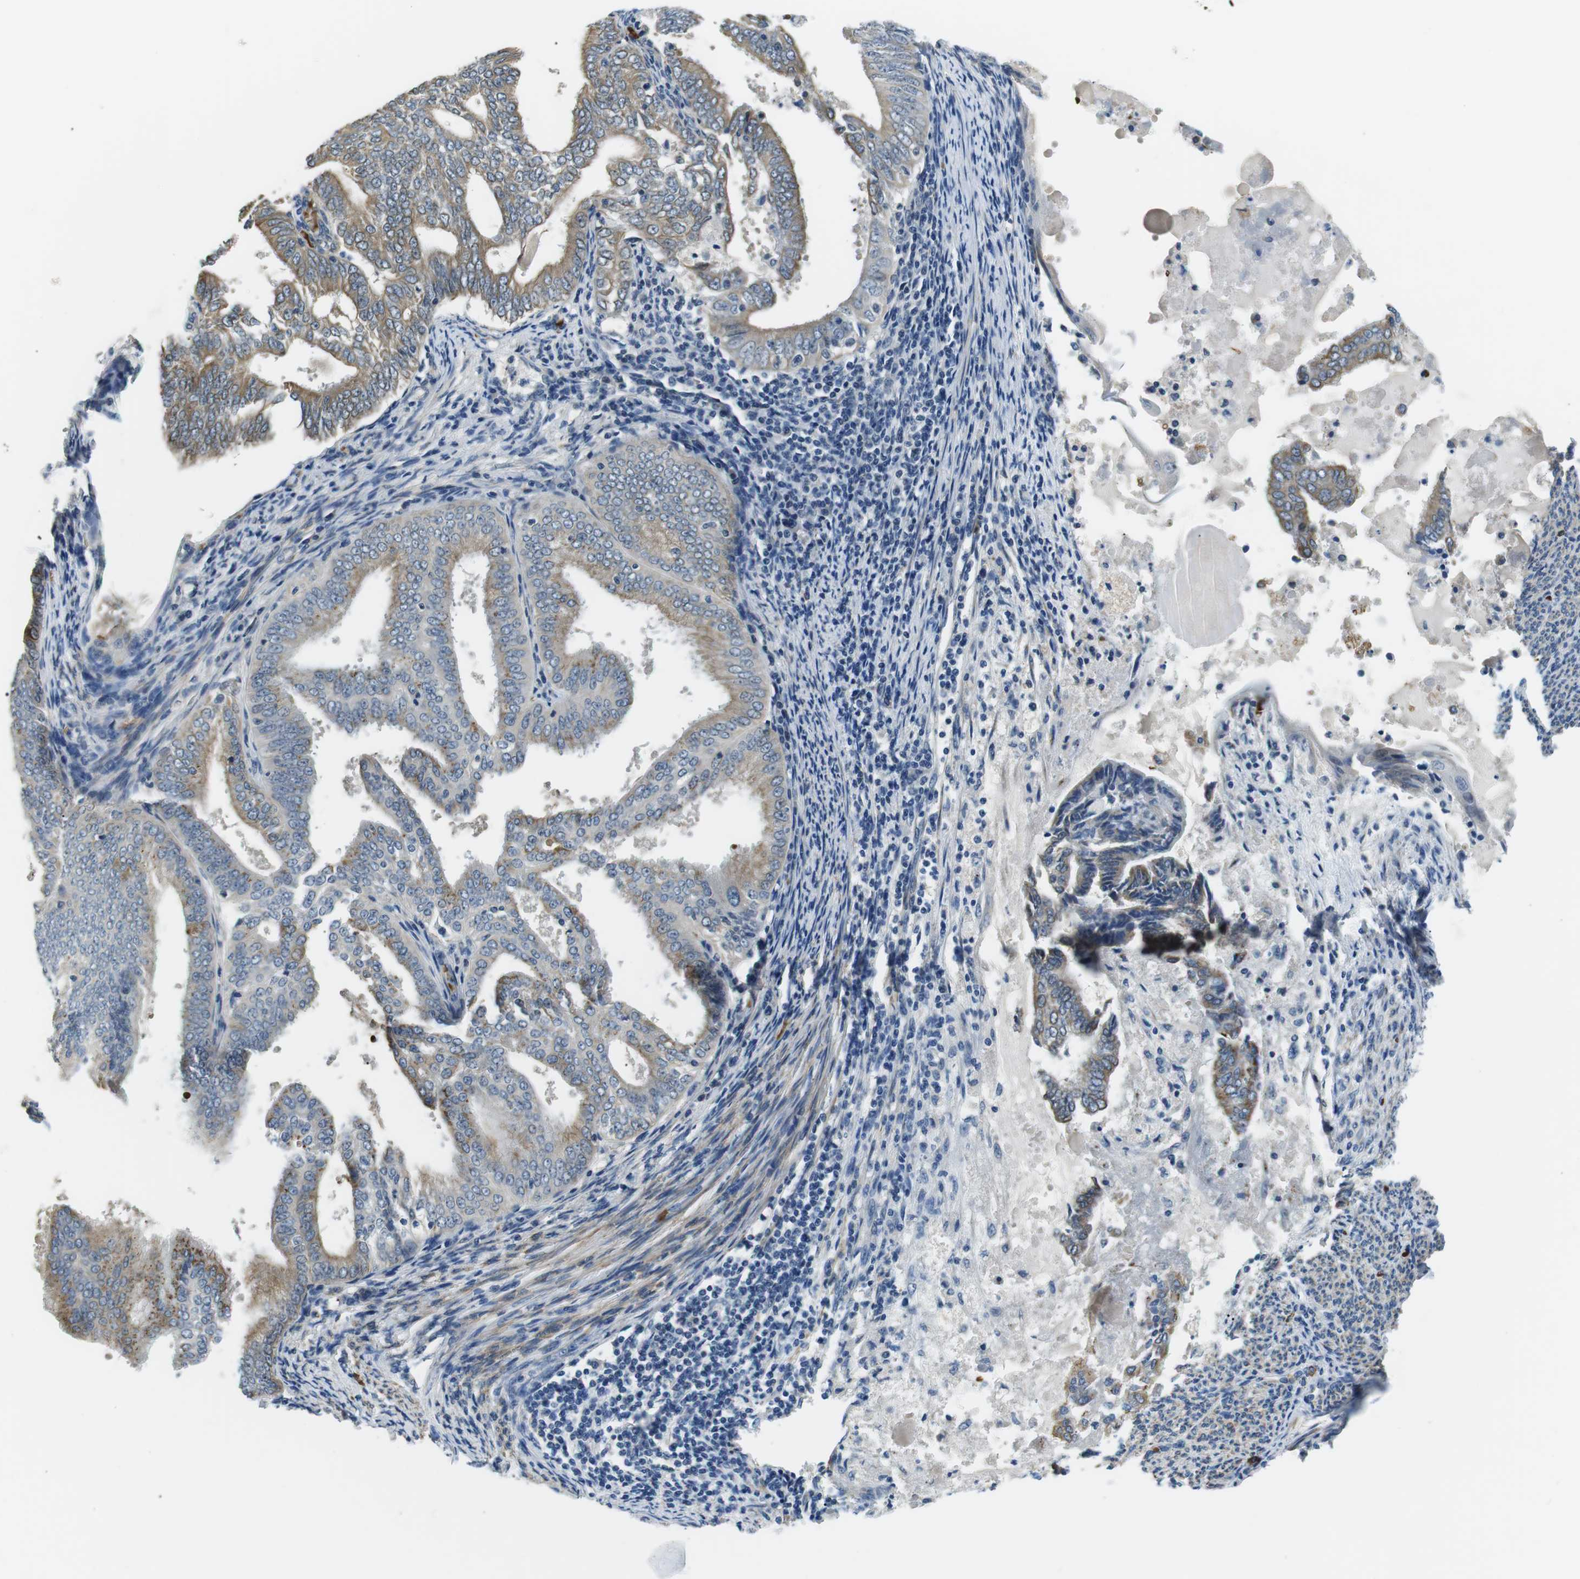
{"staining": {"intensity": "moderate", "quantity": ">75%", "location": "cytoplasmic/membranous"}, "tissue": "endometrial cancer", "cell_type": "Tumor cells", "image_type": "cancer", "snomed": [{"axis": "morphology", "description": "Adenocarcinoma, NOS"}, {"axis": "topography", "description": "Endometrium"}], "caption": "Immunohistochemistry (IHC) of human adenocarcinoma (endometrial) exhibits medium levels of moderate cytoplasmic/membranous staining in about >75% of tumor cells.", "gene": "WSCD1", "patient": {"sex": "female", "age": 58}}